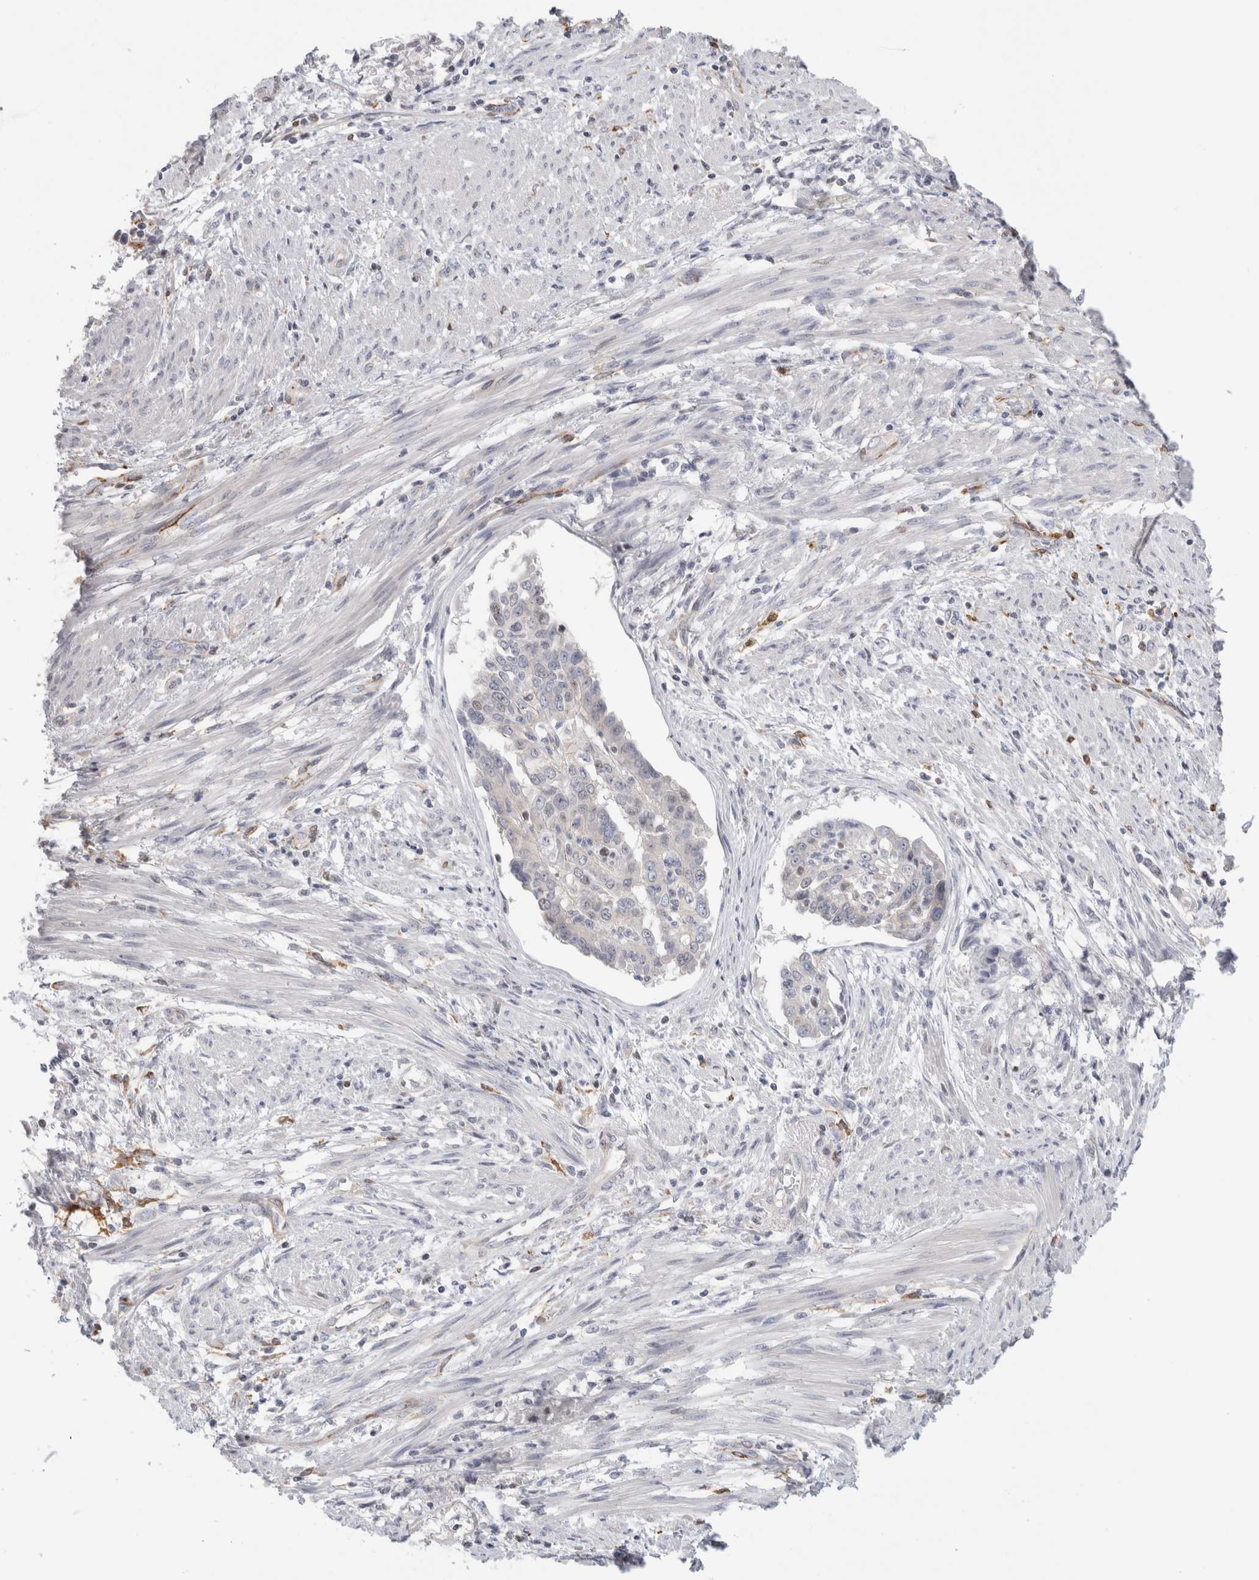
{"staining": {"intensity": "negative", "quantity": "none", "location": "none"}, "tissue": "endometrial cancer", "cell_type": "Tumor cells", "image_type": "cancer", "snomed": [{"axis": "morphology", "description": "Adenocarcinoma, NOS"}, {"axis": "topography", "description": "Endometrium"}], "caption": "This is an immunohistochemistry (IHC) micrograph of endometrial cancer. There is no expression in tumor cells.", "gene": "SYTL5", "patient": {"sex": "female", "age": 85}}